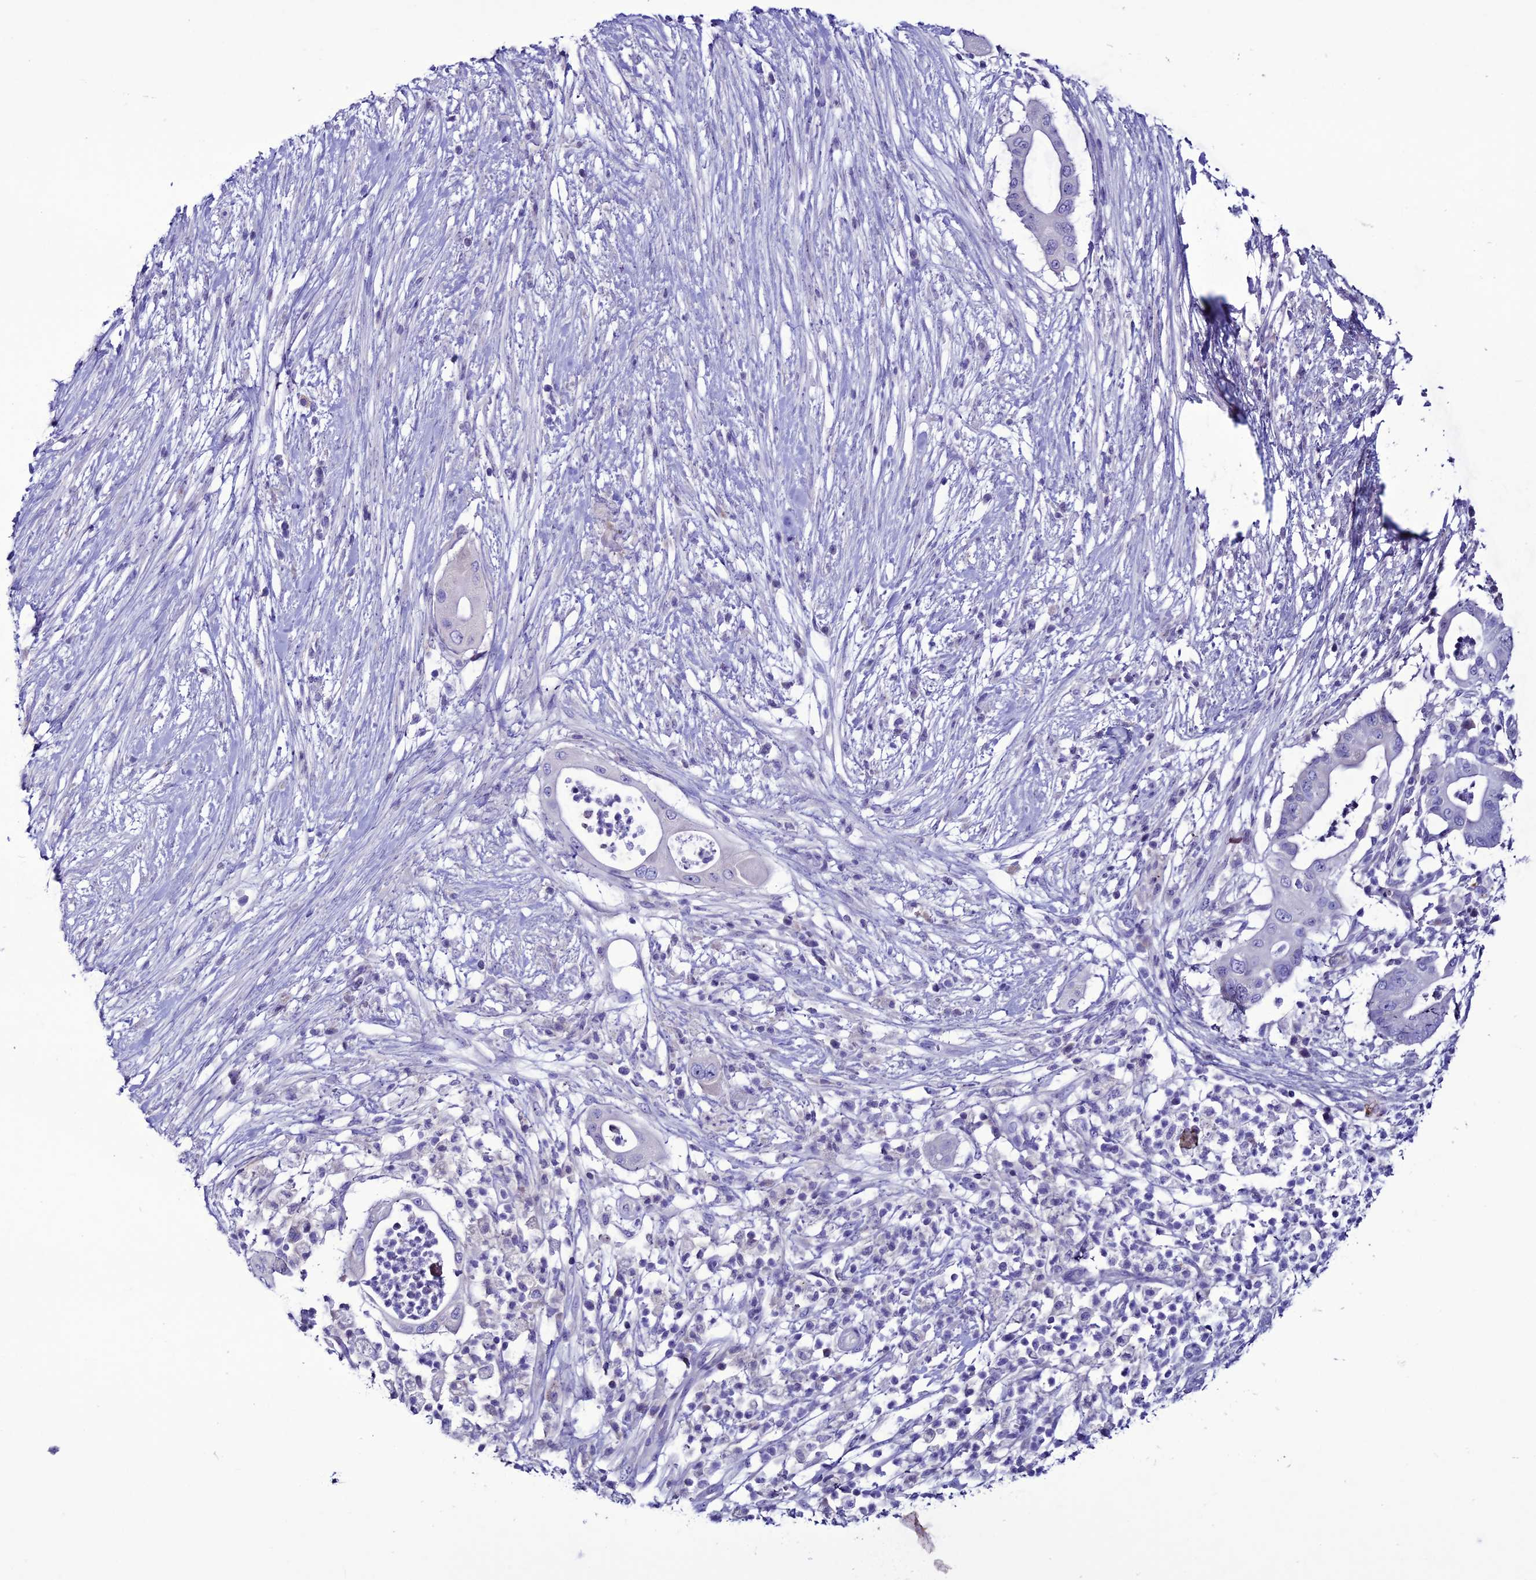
{"staining": {"intensity": "negative", "quantity": "none", "location": "none"}, "tissue": "pancreatic cancer", "cell_type": "Tumor cells", "image_type": "cancer", "snomed": [{"axis": "morphology", "description": "Adenocarcinoma, NOS"}, {"axis": "topography", "description": "Pancreas"}], "caption": "Pancreatic cancer (adenocarcinoma) stained for a protein using immunohistochemistry exhibits no expression tumor cells.", "gene": "CLEC2L", "patient": {"sex": "male", "age": 68}}